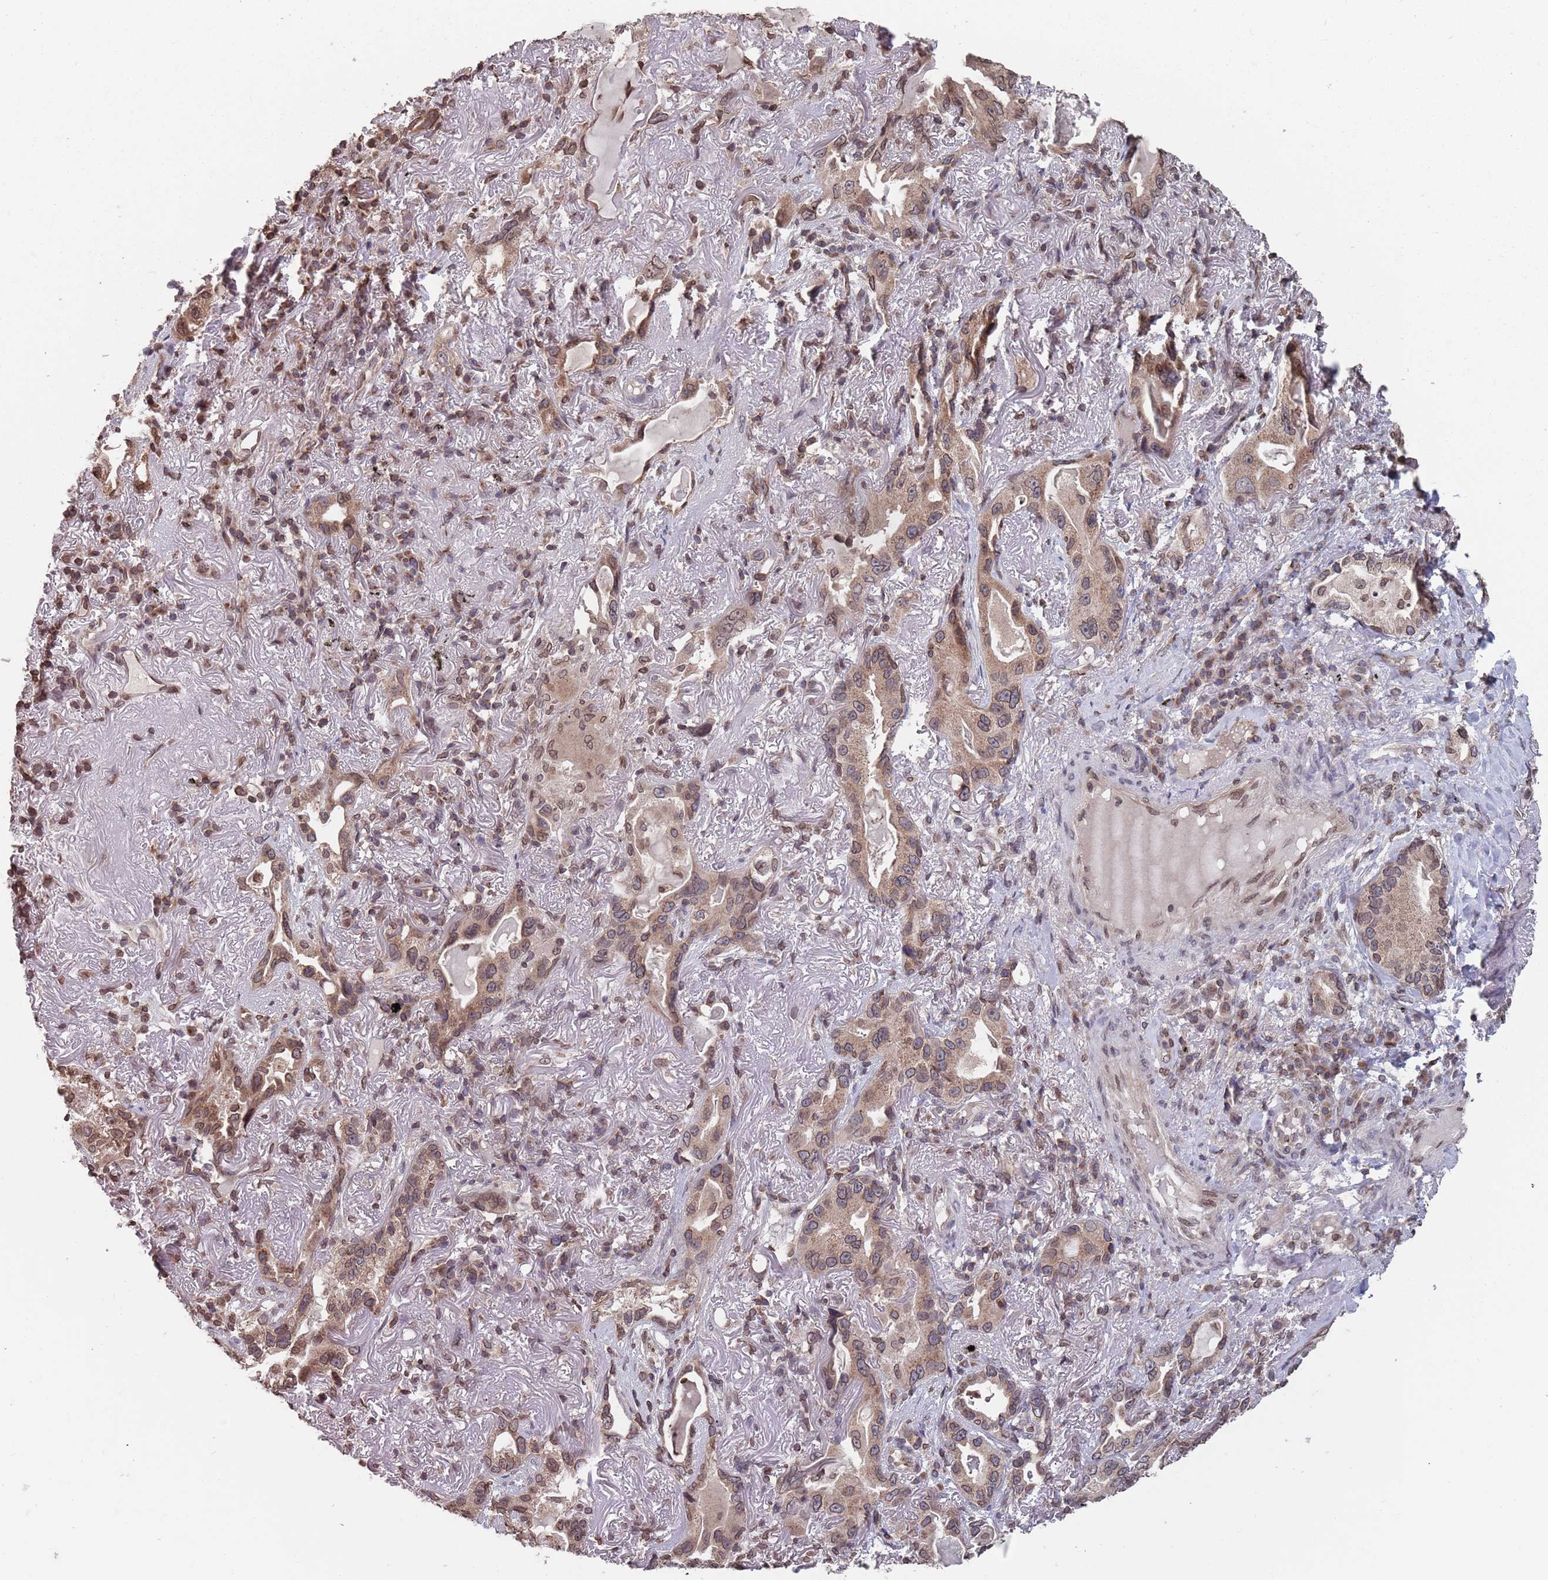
{"staining": {"intensity": "moderate", "quantity": ">75%", "location": "cytoplasmic/membranous,nuclear"}, "tissue": "lung cancer", "cell_type": "Tumor cells", "image_type": "cancer", "snomed": [{"axis": "morphology", "description": "Adenocarcinoma, NOS"}, {"axis": "topography", "description": "Lung"}], "caption": "Tumor cells reveal moderate cytoplasmic/membranous and nuclear expression in approximately >75% of cells in lung cancer (adenocarcinoma).", "gene": "SDHAF3", "patient": {"sex": "female", "age": 69}}